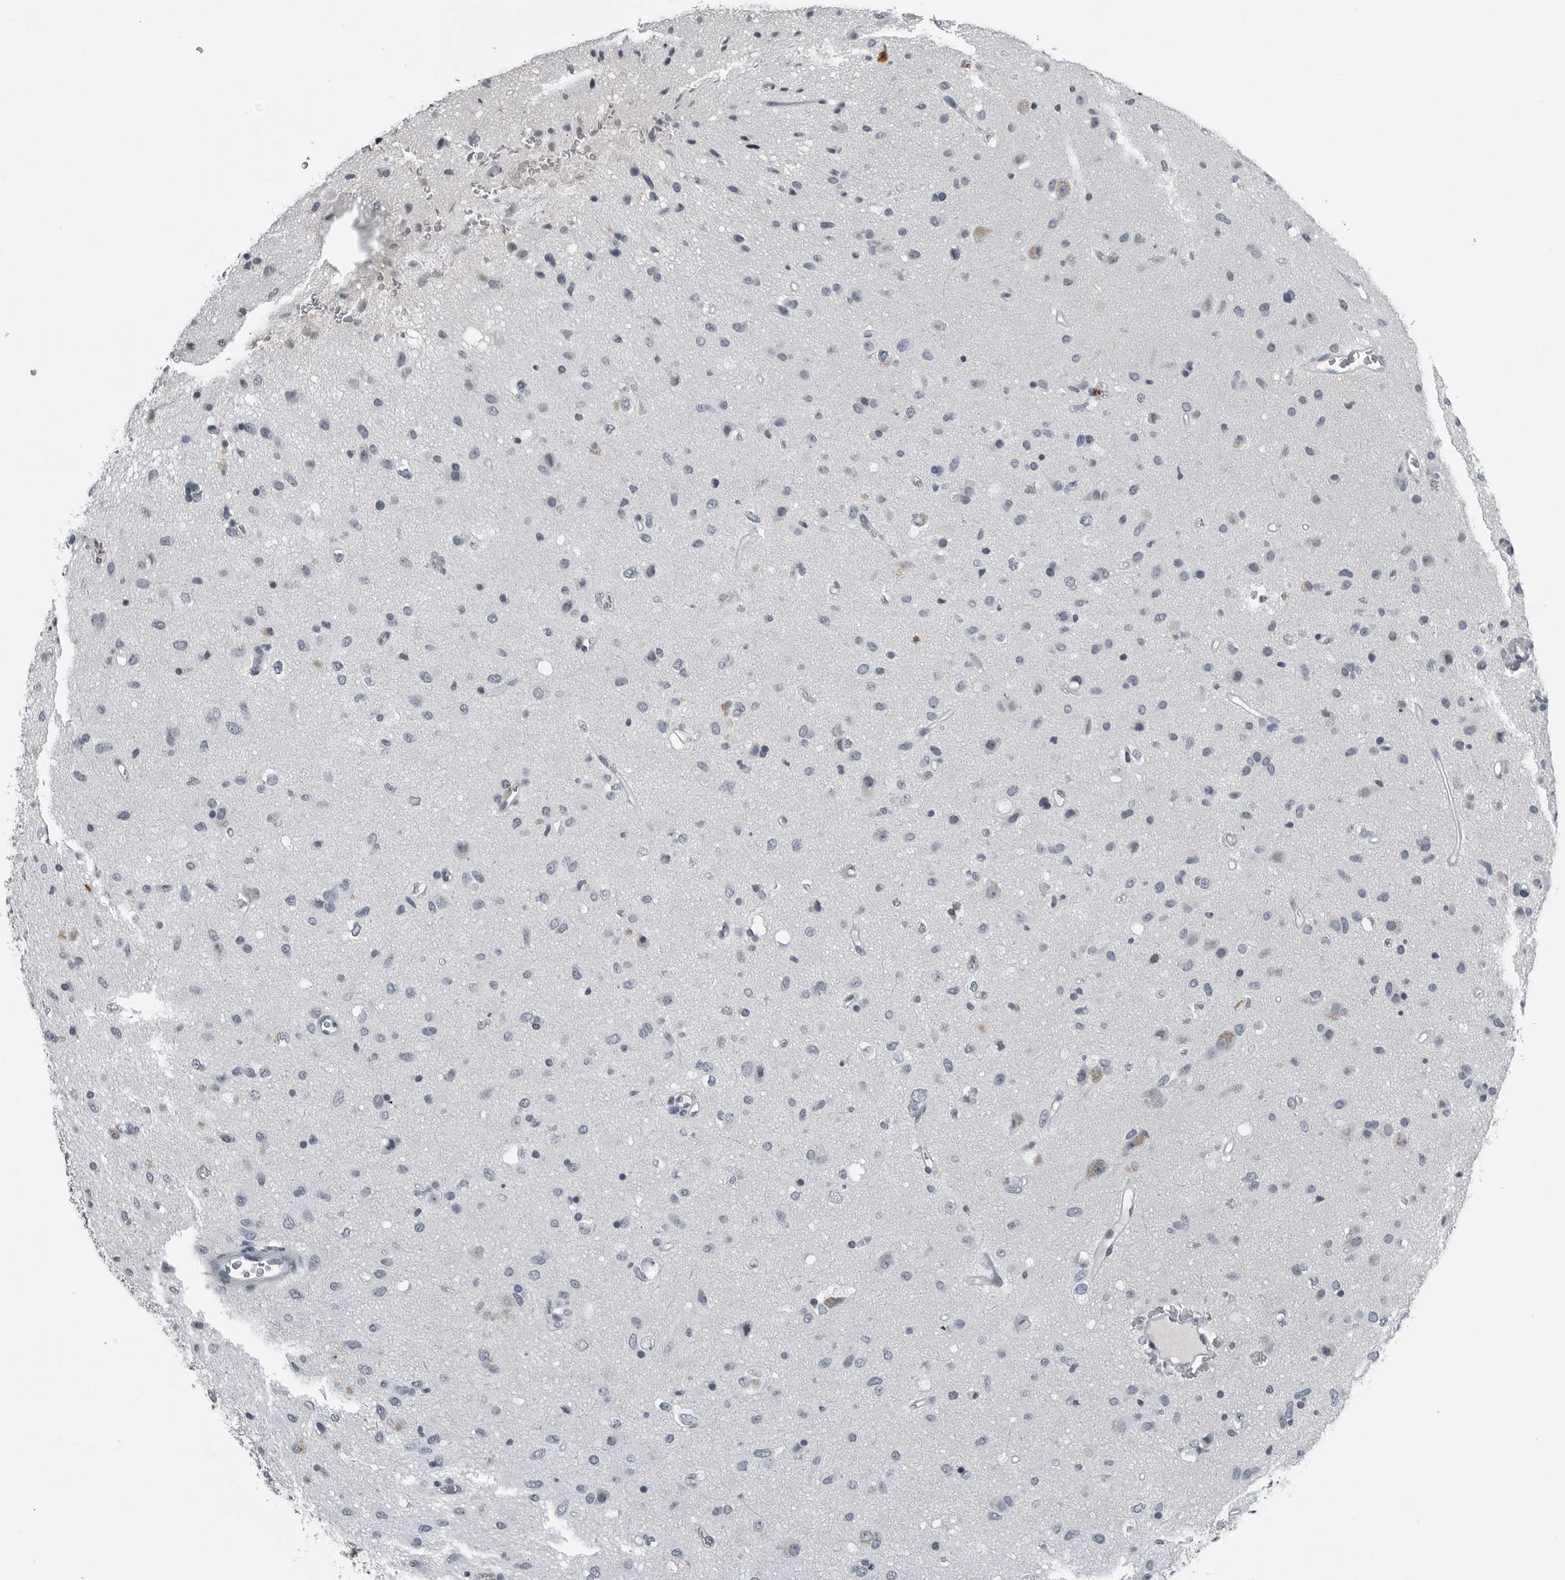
{"staining": {"intensity": "negative", "quantity": "none", "location": "none"}, "tissue": "glioma", "cell_type": "Tumor cells", "image_type": "cancer", "snomed": [{"axis": "morphology", "description": "Glioma, malignant, Low grade"}, {"axis": "topography", "description": "Brain"}], "caption": "Image shows no significant protein positivity in tumor cells of malignant glioma (low-grade).", "gene": "SPINK1", "patient": {"sex": "male", "age": 77}}